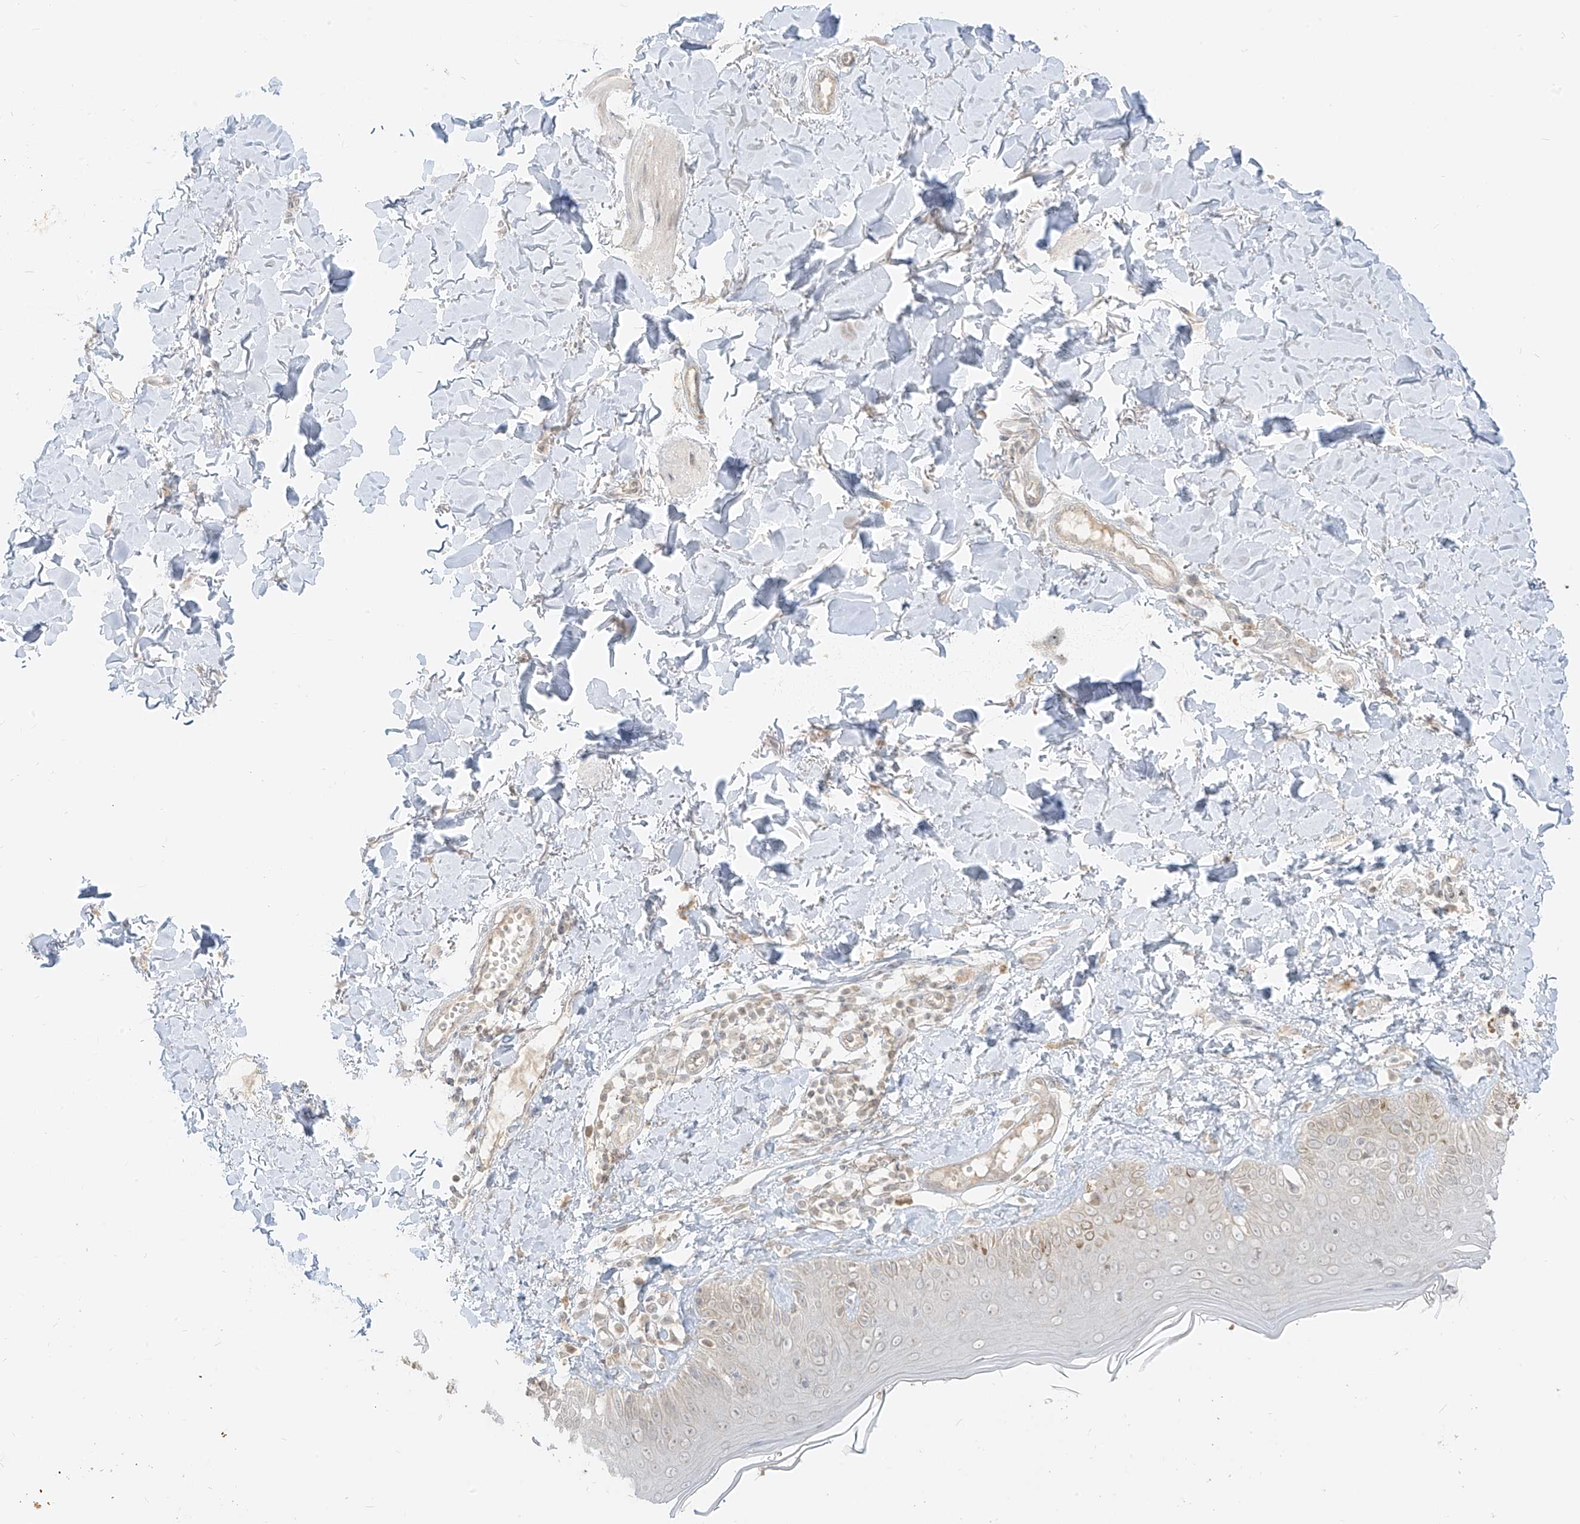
{"staining": {"intensity": "weak", "quantity": "25%-75%", "location": "cytoplasmic/membranous"}, "tissue": "skin", "cell_type": "Fibroblasts", "image_type": "normal", "snomed": [{"axis": "morphology", "description": "Normal tissue, NOS"}, {"axis": "topography", "description": "Skin"}], "caption": "Weak cytoplasmic/membranous protein expression is appreciated in about 25%-75% of fibroblasts in skin.", "gene": "LIPT1", "patient": {"sex": "male", "age": 52}}